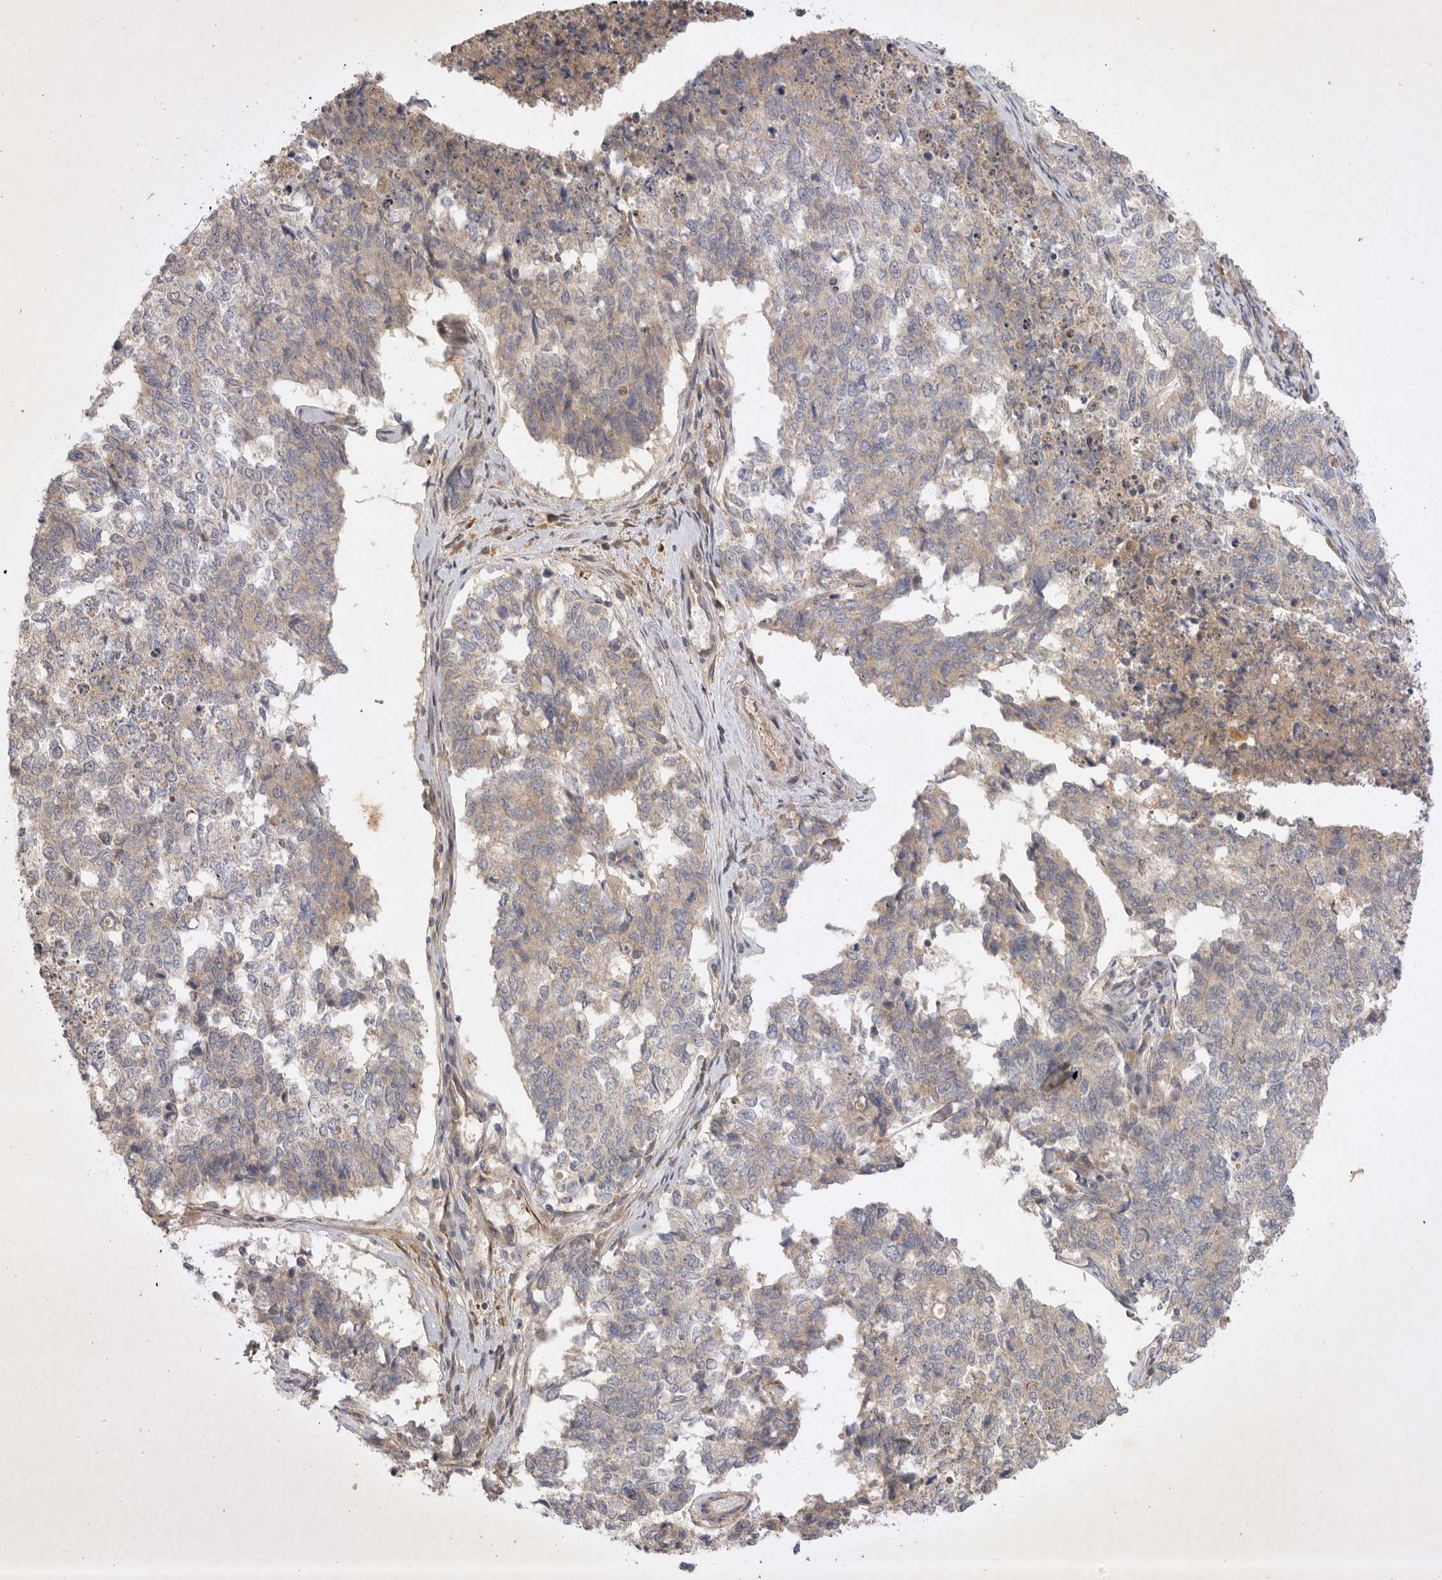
{"staining": {"intensity": "weak", "quantity": "<25%", "location": "cytoplasmic/membranous"}, "tissue": "cervical cancer", "cell_type": "Tumor cells", "image_type": "cancer", "snomed": [{"axis": "morphology", "description": "Squamous cell carcinoma, NOS"}, {"axis": "topography", "description": "Cervix"}], "caption": "DAB (3,3'-diaminobenzidine) immunohistochemical staining of human cervical cancer shows no significant positivity in tumor cells.", "gene": "PTPDC1", "patient": {"sex": "female", "age": 63}}